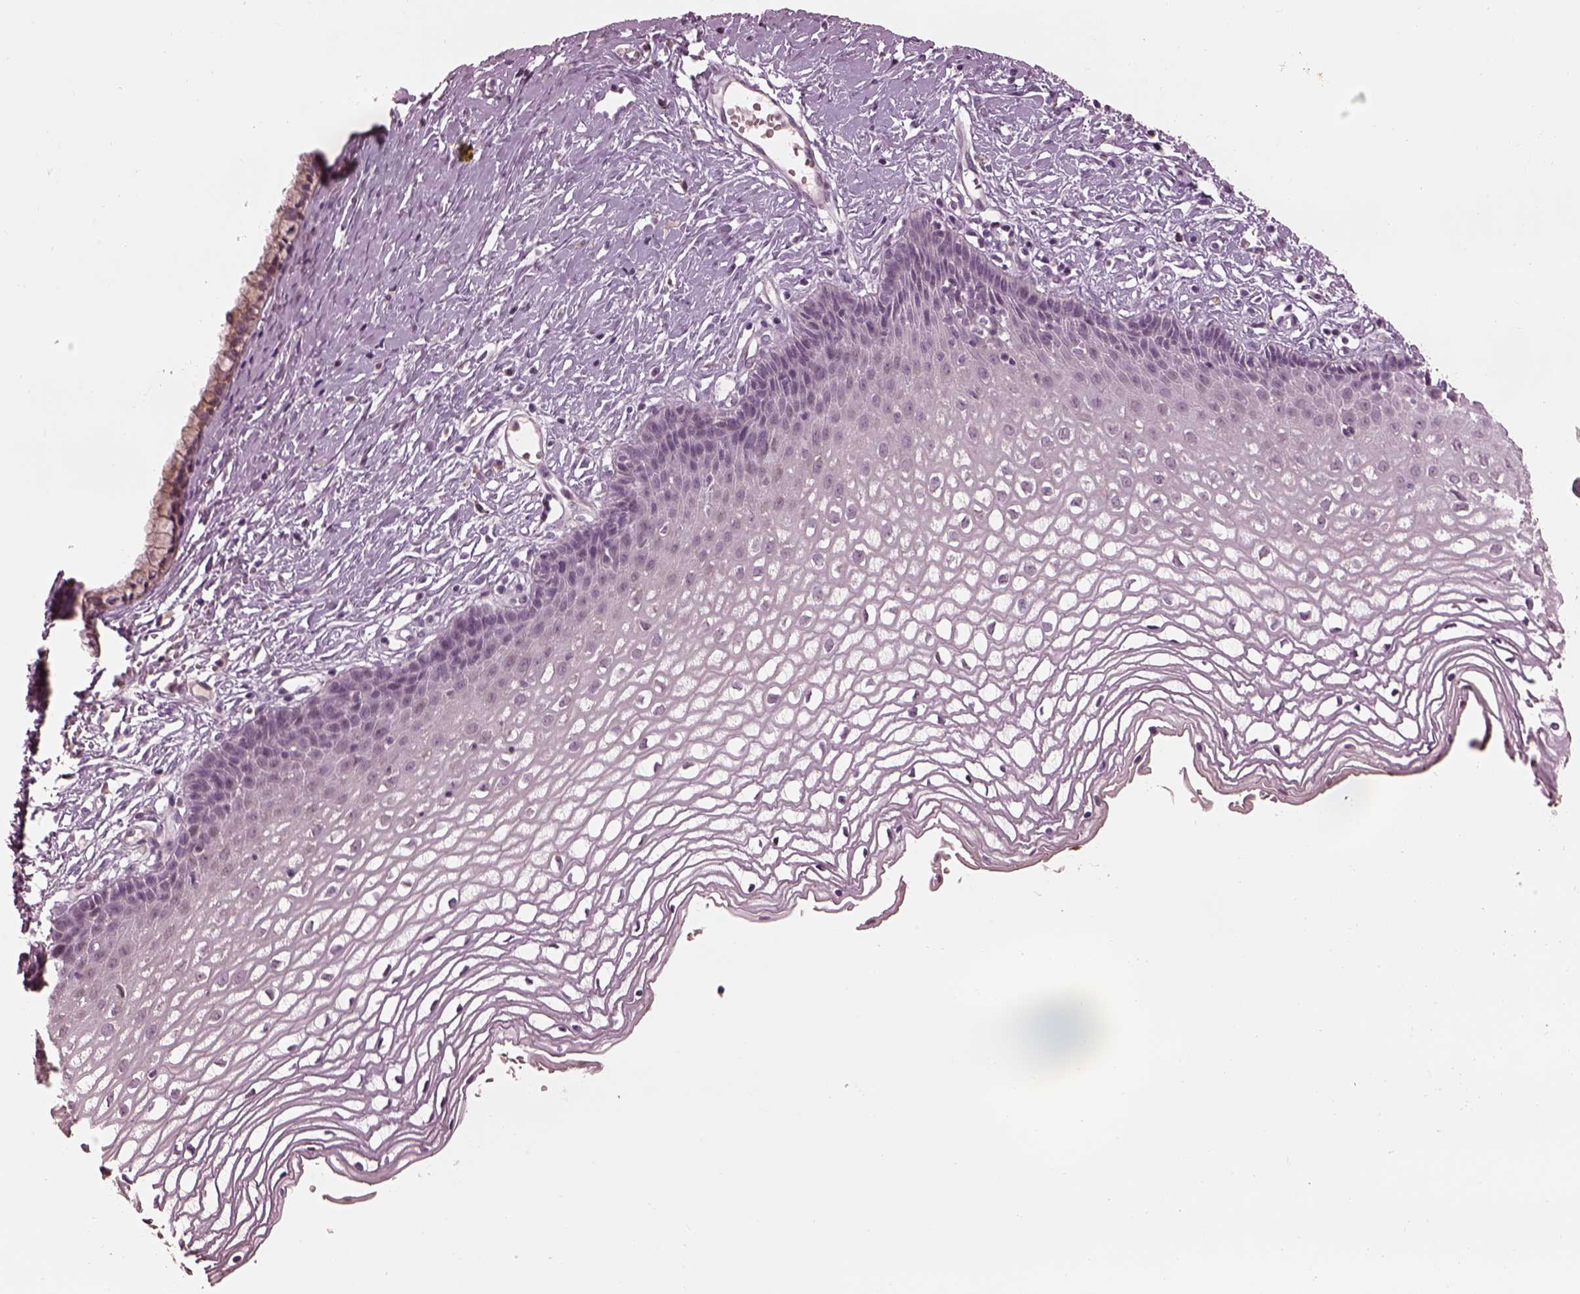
{"staining": {"intensity": "strong", "quantity": "<25%", "location": "cytoplasmic/membranous"}, "tissue": "cervix", "cell_type": "Glandular cells", "image_type": "normal", "snomed": [{"axis": "morphology", "description": "Normal tissue, NOS"}, {"axis": "topography", "description": "Cervix"}], "caption": "This photomicrograph reveals immunohistochemistry (IHC) staining of normal cervix, with medium strong cytoplasmic/membranous expression in about <25% of glandular cells.", "gene": "KCNA2", "patient": {"sex": "female", "age": 40}}